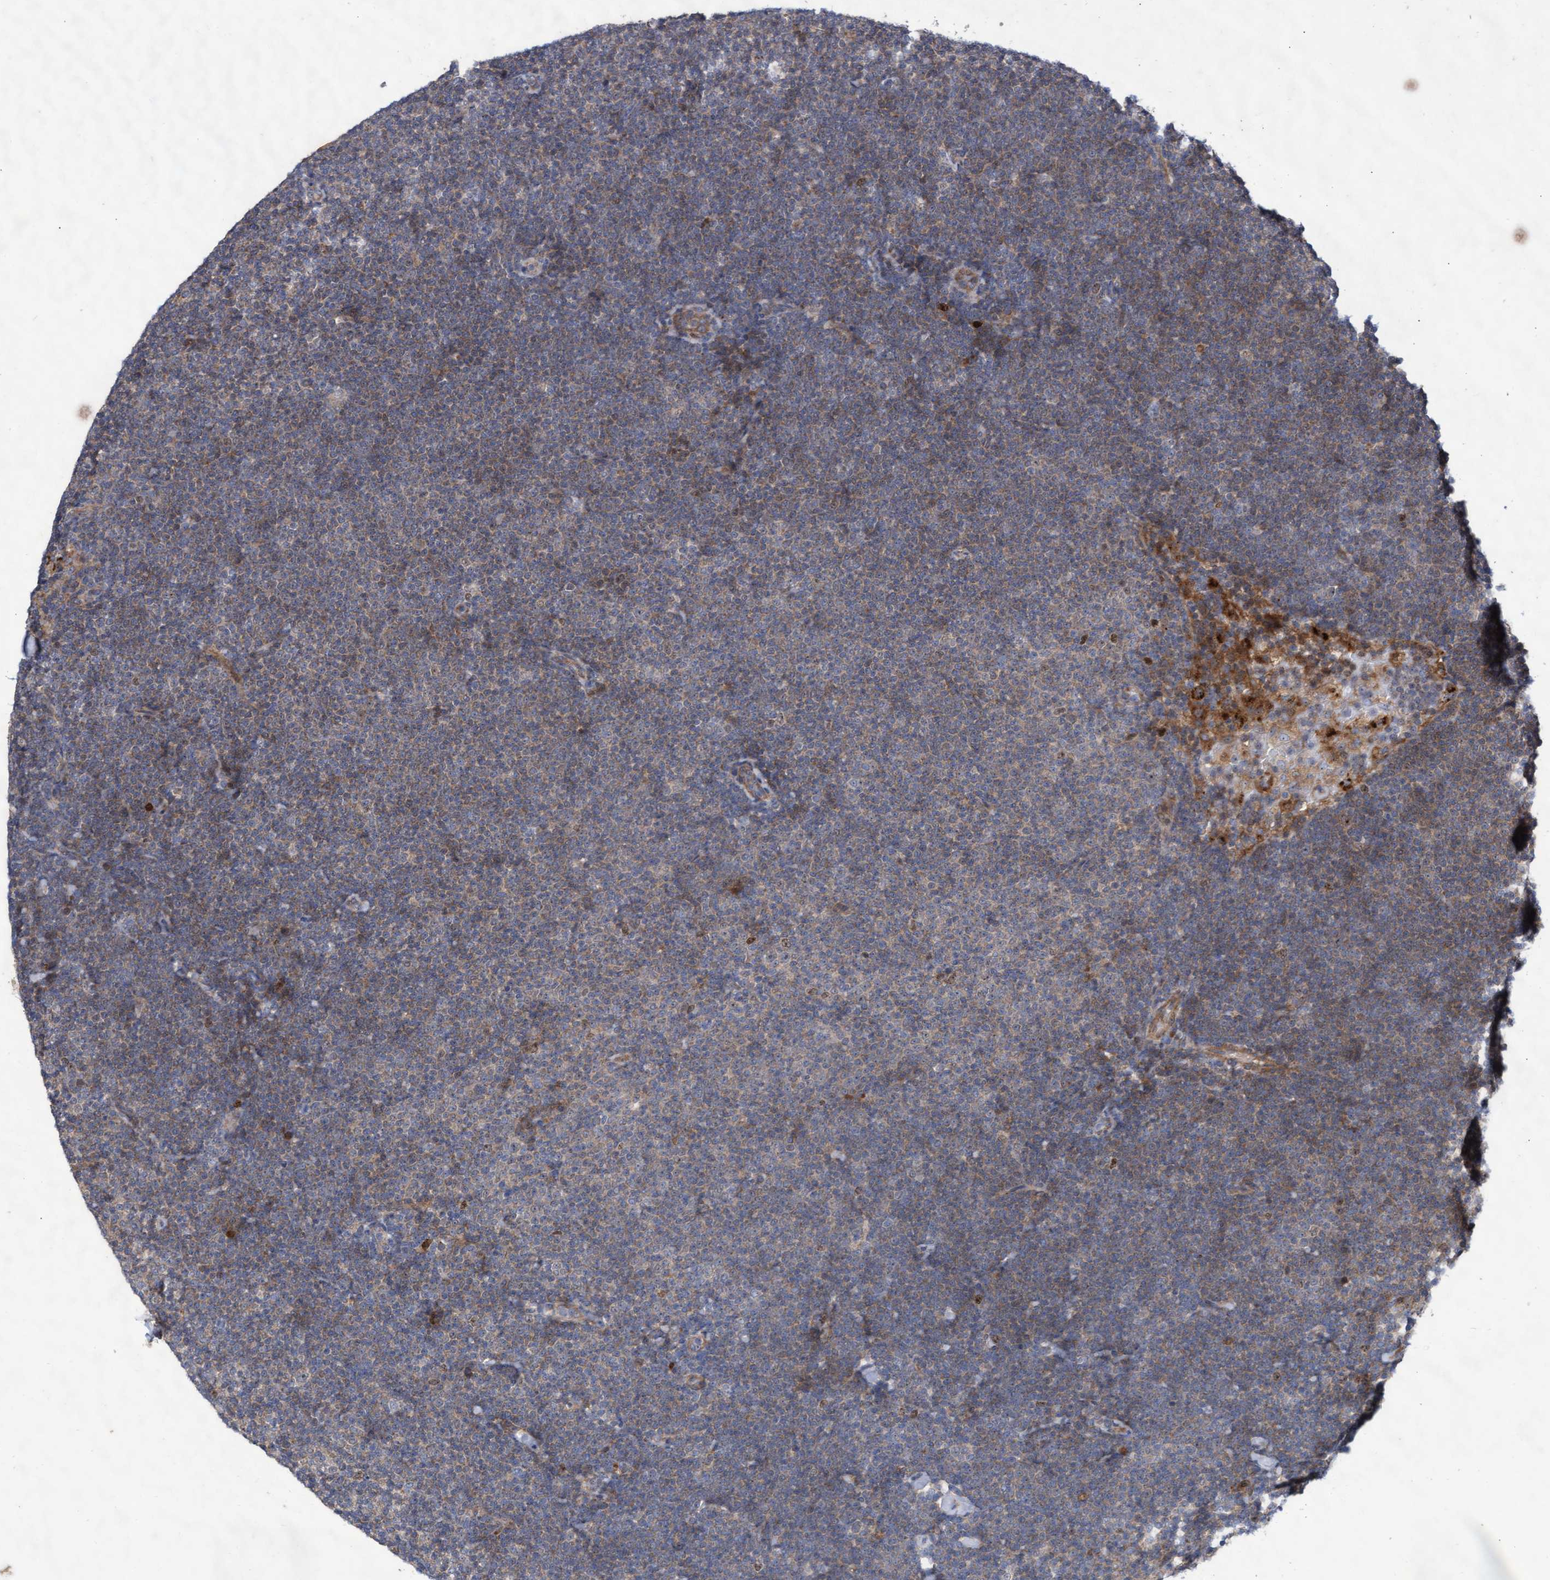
{"staining": {"intensity": "weak", "quantity": "25%-75%", "location": "cytoplasmic/membranous"}, "tissue": "lymphoma", "cell_type": "Tumor cells", "image_type": "cancer", "snomed": [{"axis": "morphology", "description": "Malignant lymphoma, non-Hodgkin's type, Low grade"}, {"axis": "topography", "description": "Lymph node"}], "caption": "This photomicrograph exhibits IHC staining of malignant lymphoma, non-Hodgkin's type (low-grade), with low weak cytoplasmic/membranous staining in approximately 25%-75% of tumor cells.", "gene": "ABCF2", "patient": {"sex": "female", "age": 53}}